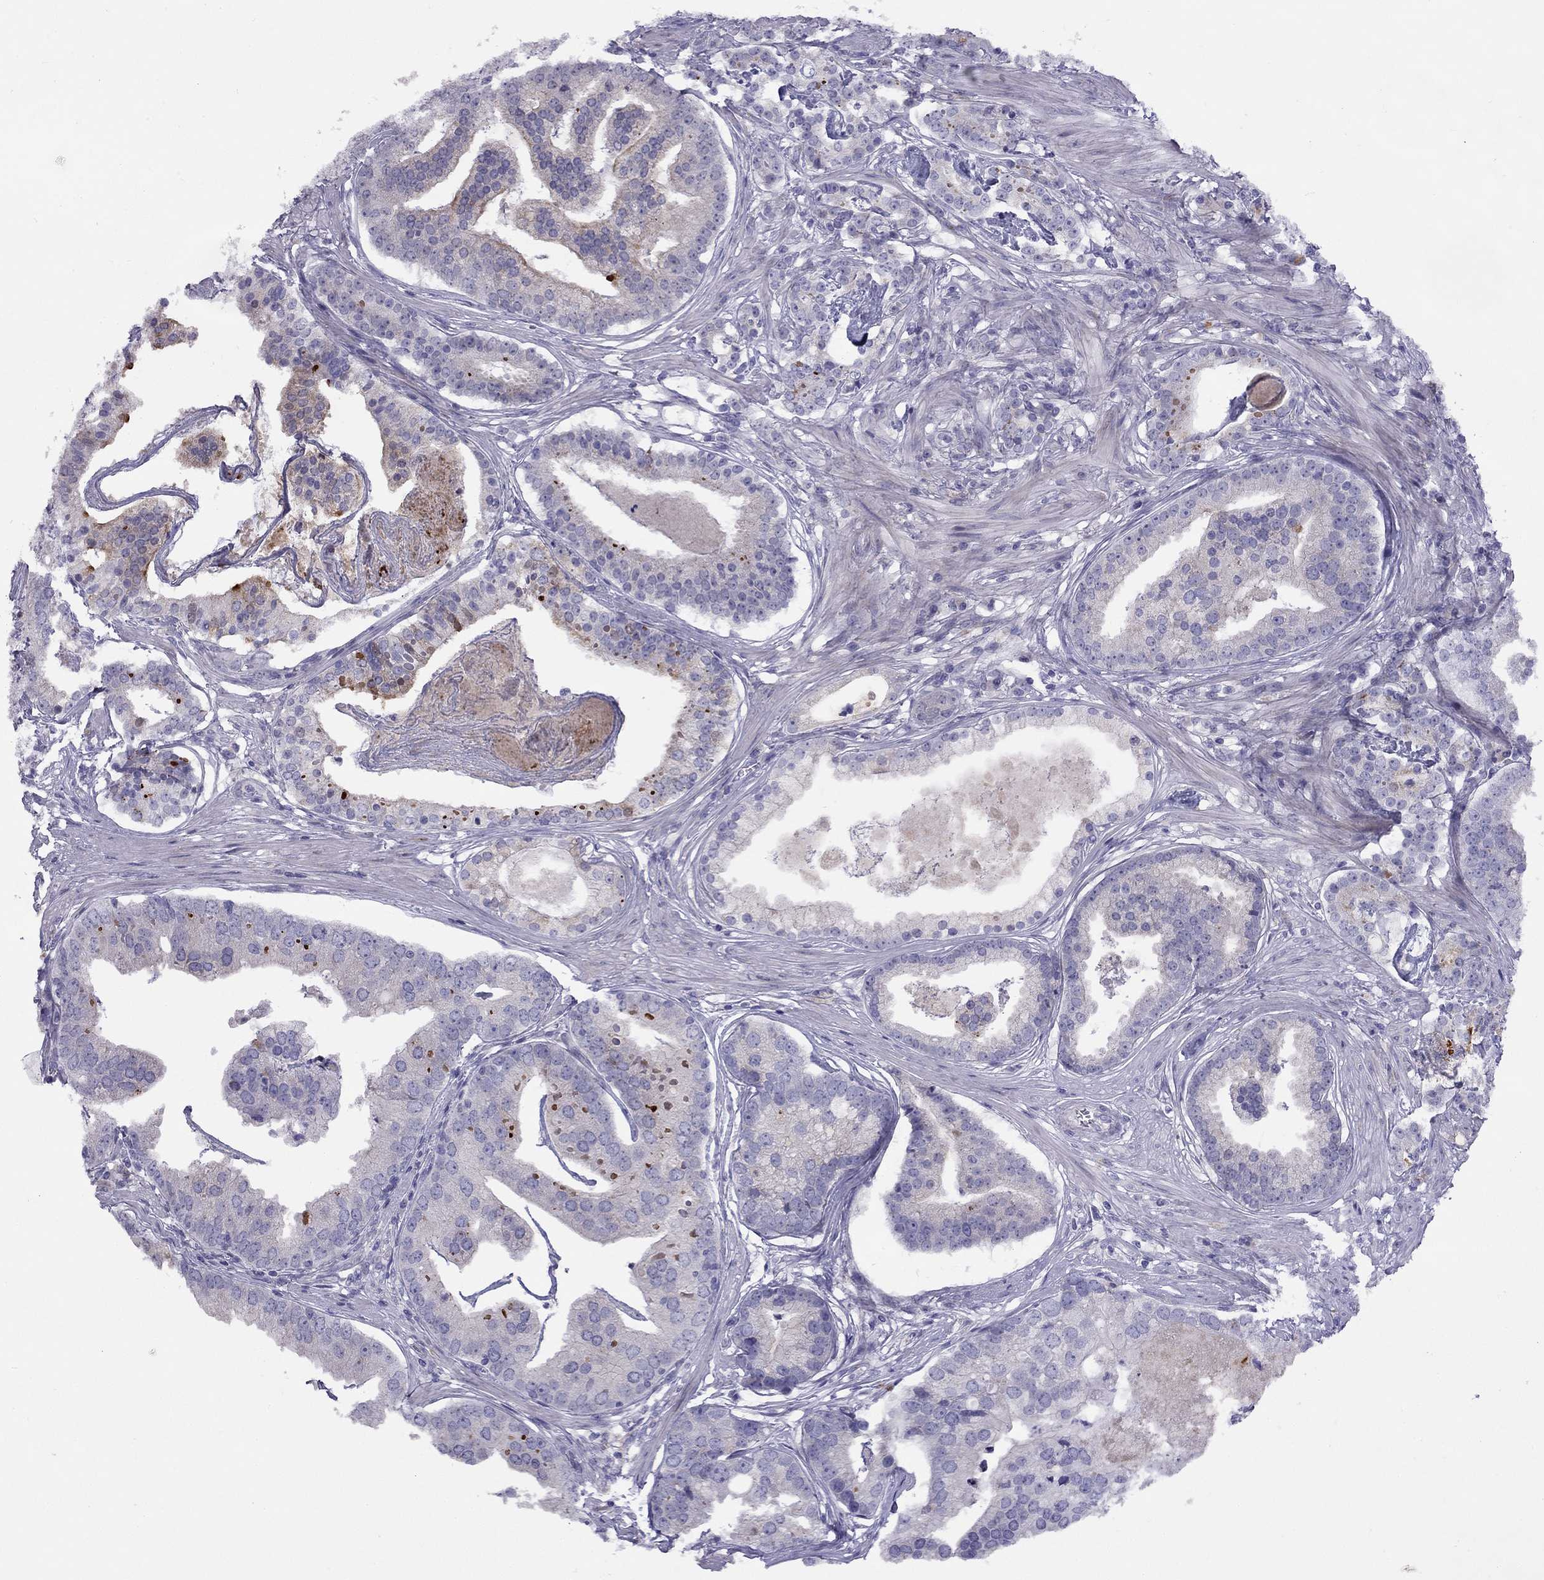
{"staining": {"intensity": "negative", "quantity": "none", "location": "none"}, "tissue": "prostate cancer", "cell_type": "Tumor cells", "image_type": "cancer", "snomed": [{"axis": "morphology", "description": "Adenocarcinoma, NOS"}, {"axis": "topography", "description": "Prostate and seminal vesicle, NOS"}, {"axis": "topography", "description": "Prostate"}], "caption": "Prostate cancer (adenocarcinoma) was stained to show a protein in brown. There is no significant staining in tumor cells.", "gene": "CPNE4", "patient": {"sex": "male", "age": 44}}